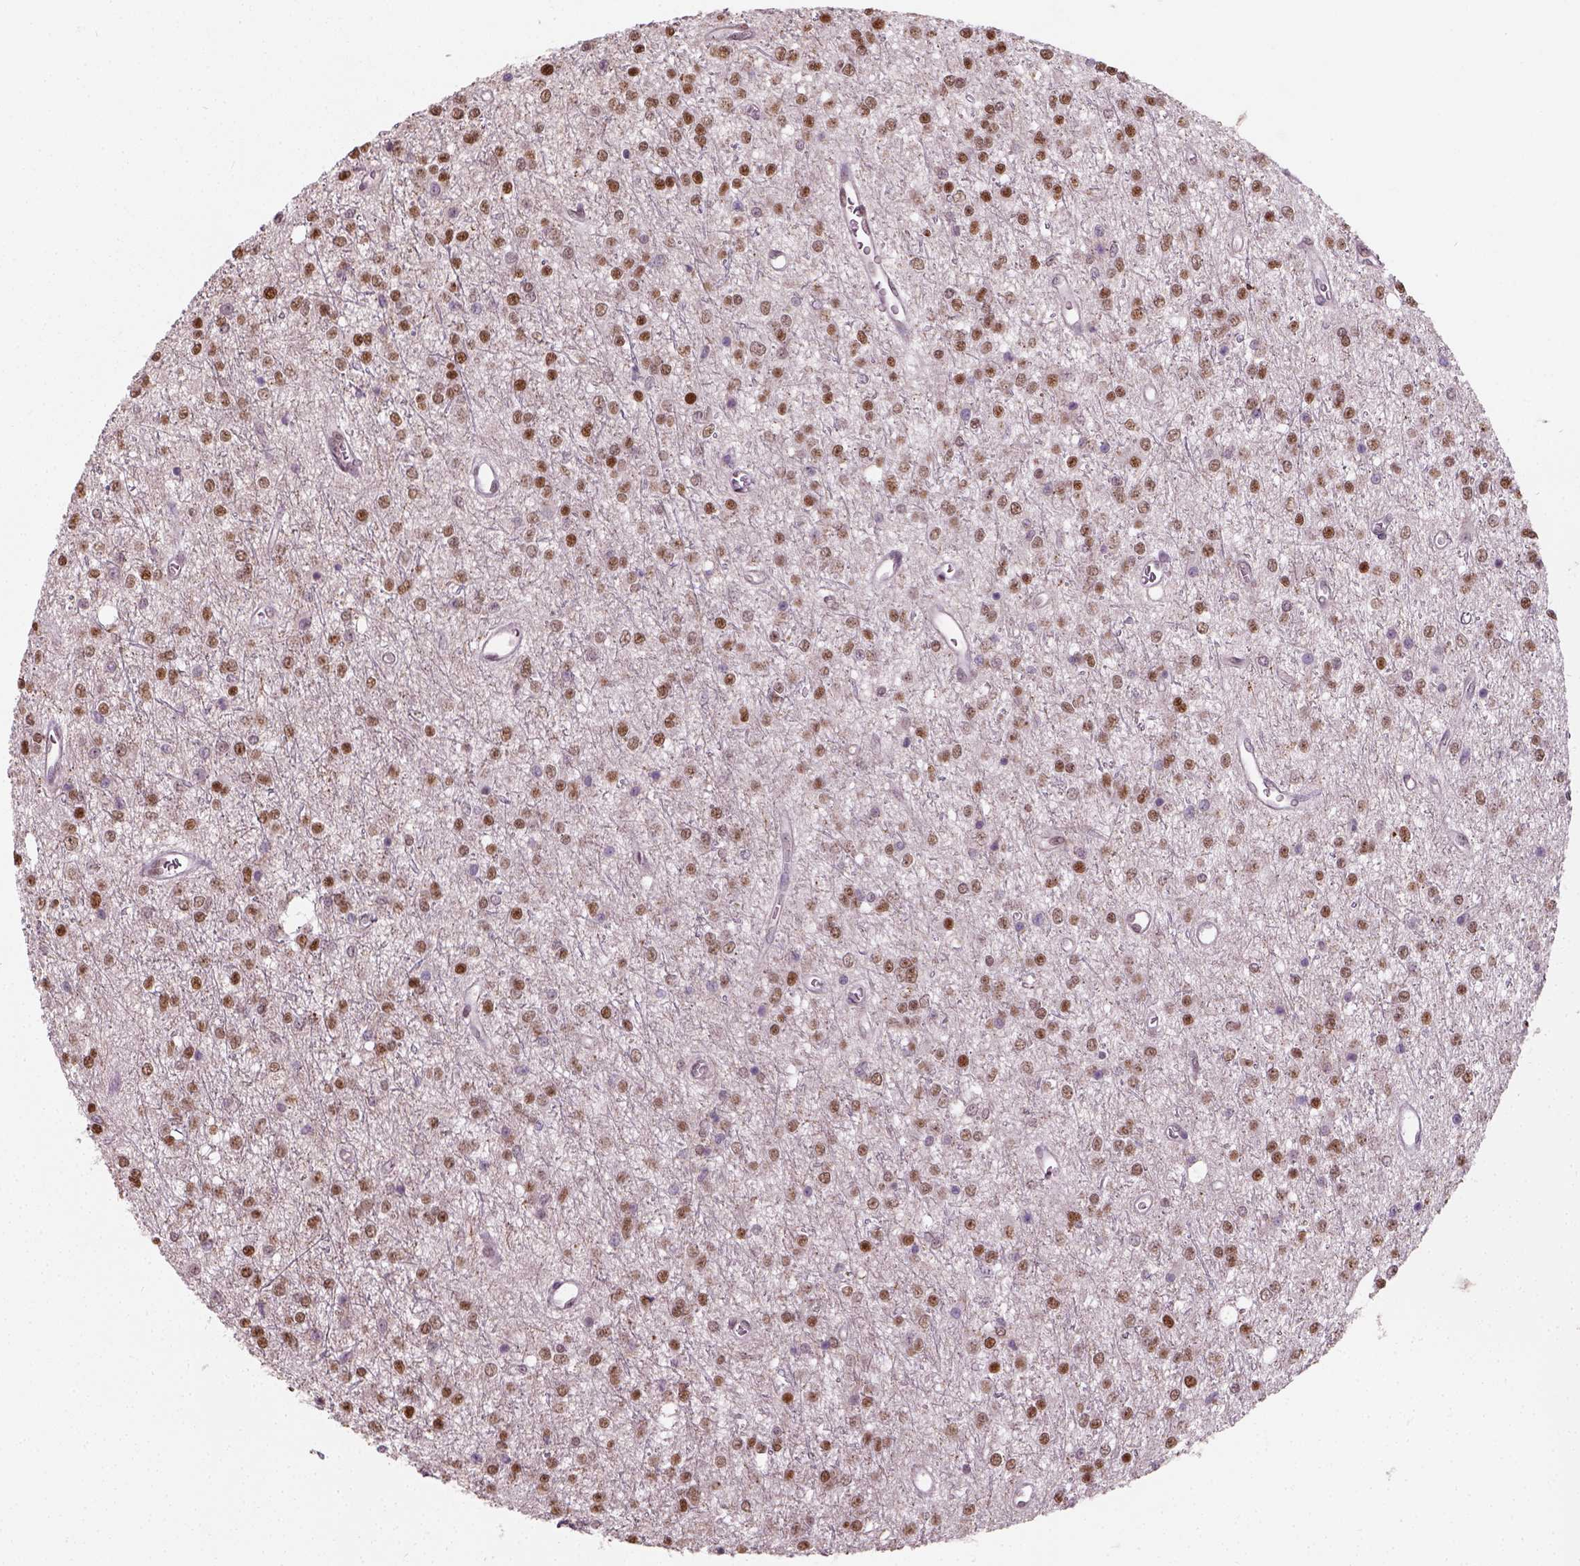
{"staining": {"intensity": "moderate", "quantity": ">75%", "location": "nuclear"}, "tissue": "glioma", "cell_type": "Tumor cells", "image_type": "cancer", "snomed": [{"axis": "morphology", "description": "Glioma, malignant, Low grade"}, {"axis": "topography", "description": "Brain"}], "caption": "IHC image of neoplastic tissue: low-grade glioma (malignant) stained using immunohistochemistry reveals medium levels of moderate protein expression localized specifically in the nuclear of tumor cells, appearing as a nuclear brown color.", "gene": "C1orf112", "patient": {"sex": "female", "age": 45}}